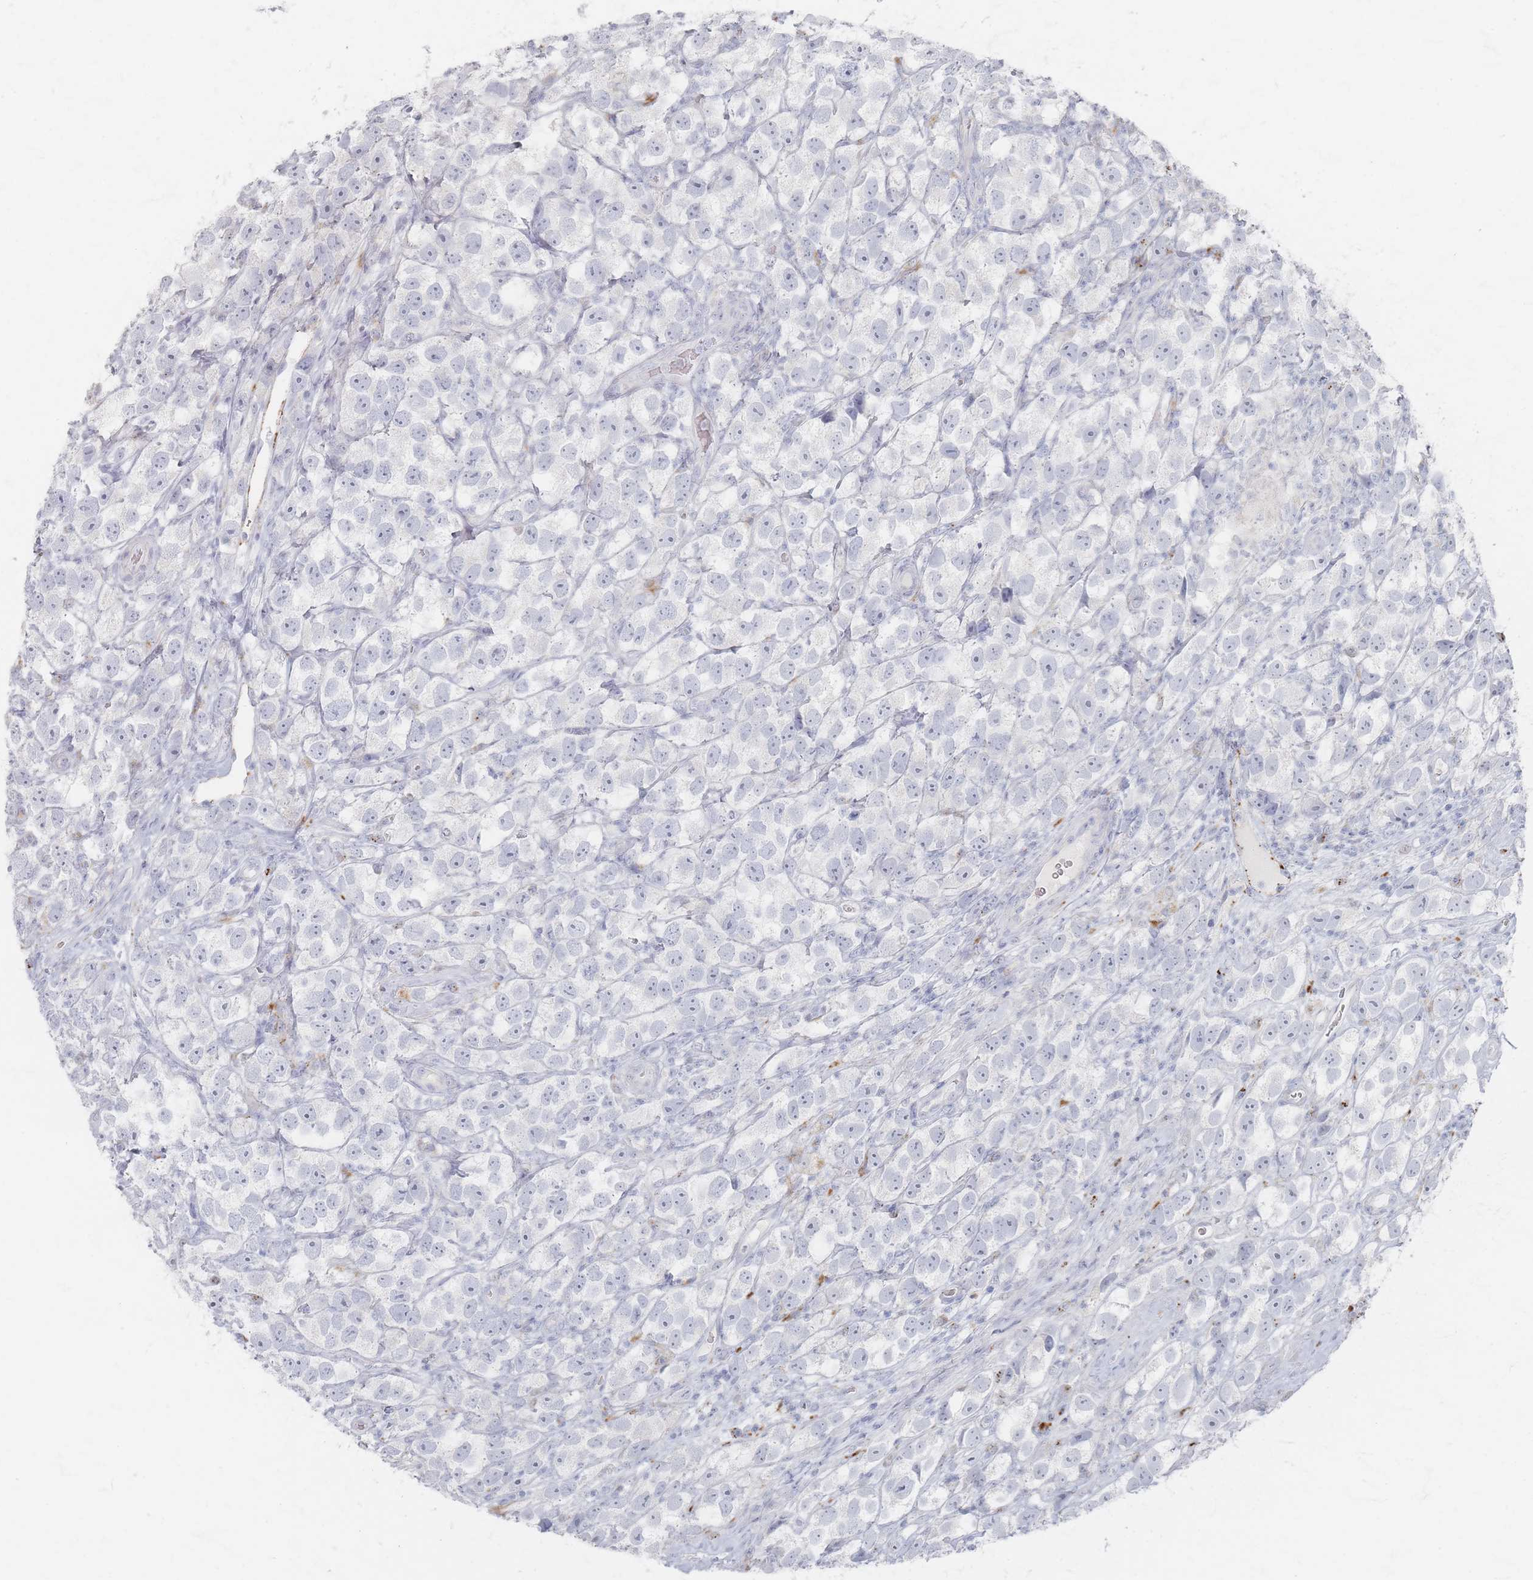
{"staining": {"intensity": "negative", "quantity": "none", "location": "none"}, "tissue": "testis cancer", "cell_type": "Tumor cells", "image_type": "cancer", "snomed": [{"axis": "morphology", "description": "Seminoma, NOS"}, {"axis": "topography", "description": "Testis"}], "caption": "This is an immunohistochemistry (IHC) image of human testis seminoma. There is no positivity in tumor cells.", "gene": "SLC2A11", "patient": {"sex": "male", "age": 26}}